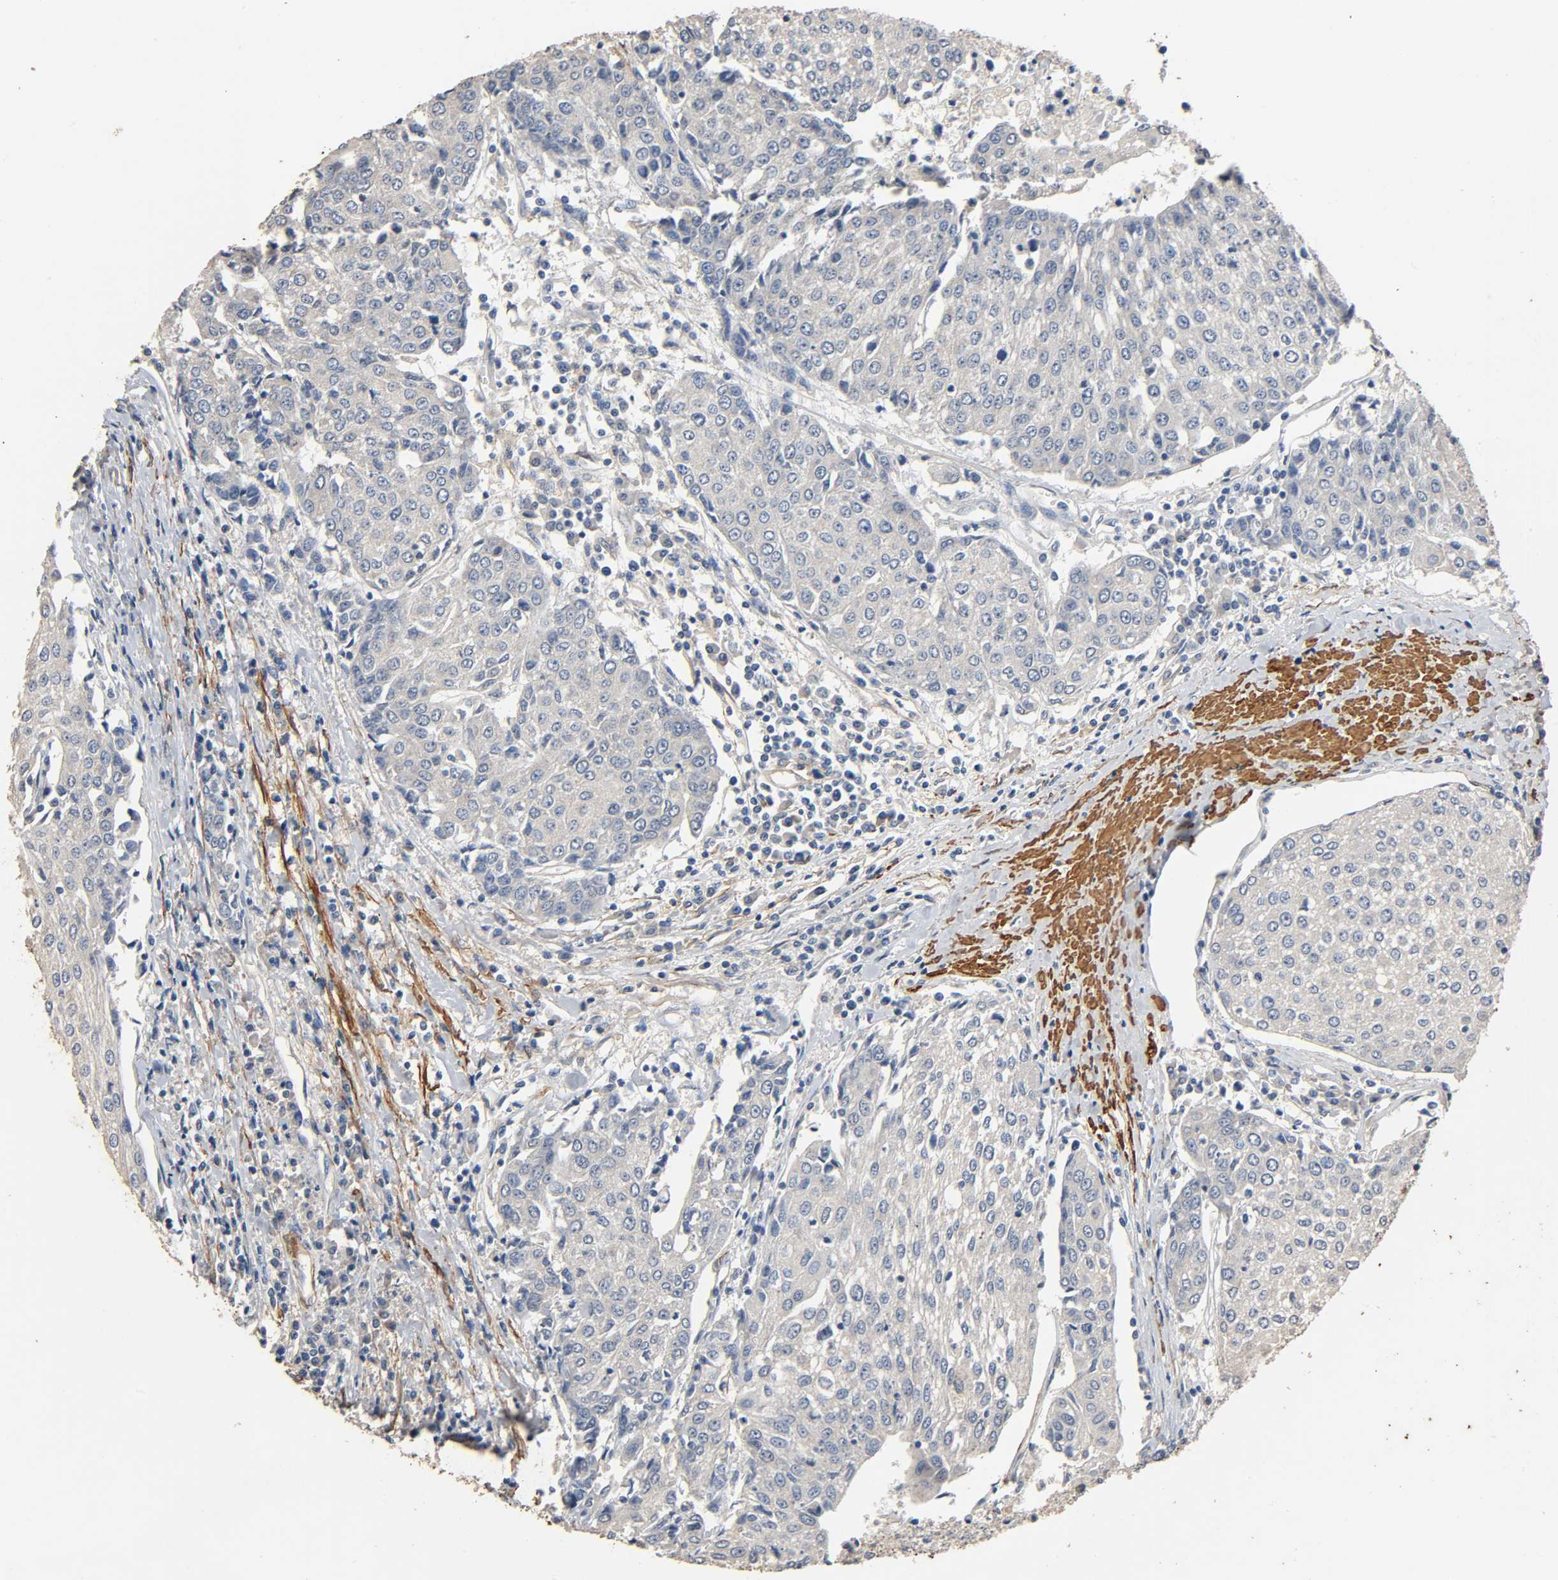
{"staining": {"intensity": "negative", "quantity": "none", "location": "none"}, "tissue": "urothelial cancer", "cell_type": "Tumor cells", "image_type": "cancer", "snomed": [{"axis": "morphology", "description": "Urothelial carcinoma, High grade"}, {"axis": "topography", "description": "Urinary bladder"}], "caption": "Tumor cells are negative for brown protein staining in urothelial cancer.", "gene": "GSTA3", "patient": {"sex": "female", "age": 85}}